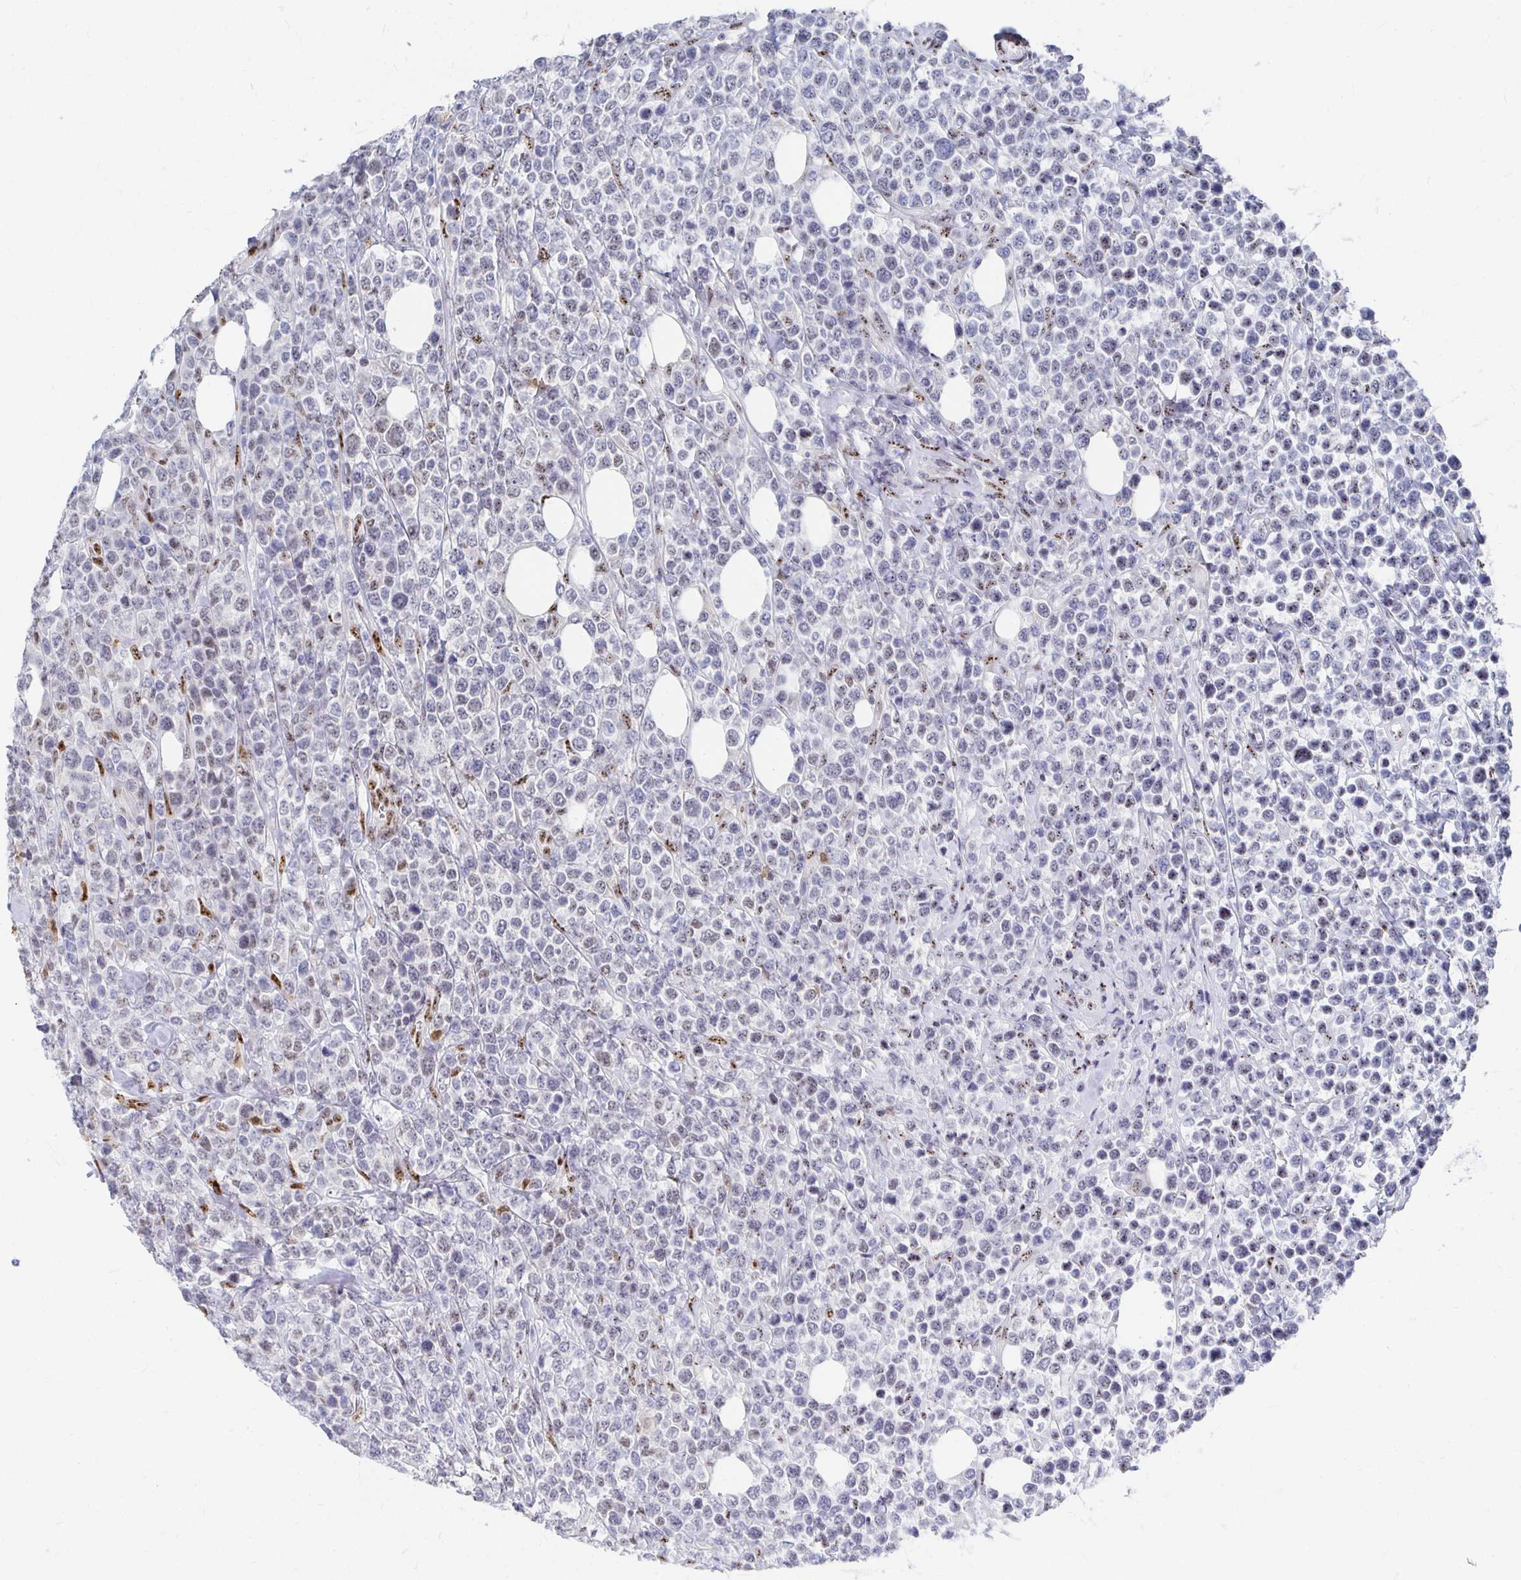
{"staining": {"intensity": "moderate", "quantity": "<25%", "location": "nuclear"}, "tissue": "lymphoma", "cell_type": "Tumor cells", "image_type": "cancer", "snomed": [{"axis": "morphology", "description": "Malignant lymphoma, non-Hodgkin's type, High grade"}, {"axis": "topography", "description": "Soft tissue"}], "caption": "Human malignant lymphoma, non-Hodgkin's type (high-grade) stained with a protein marker displays moderate staining in tumor cells.", "gene": "CLIC3", "patient": {"sex": "female", "age": 56}}